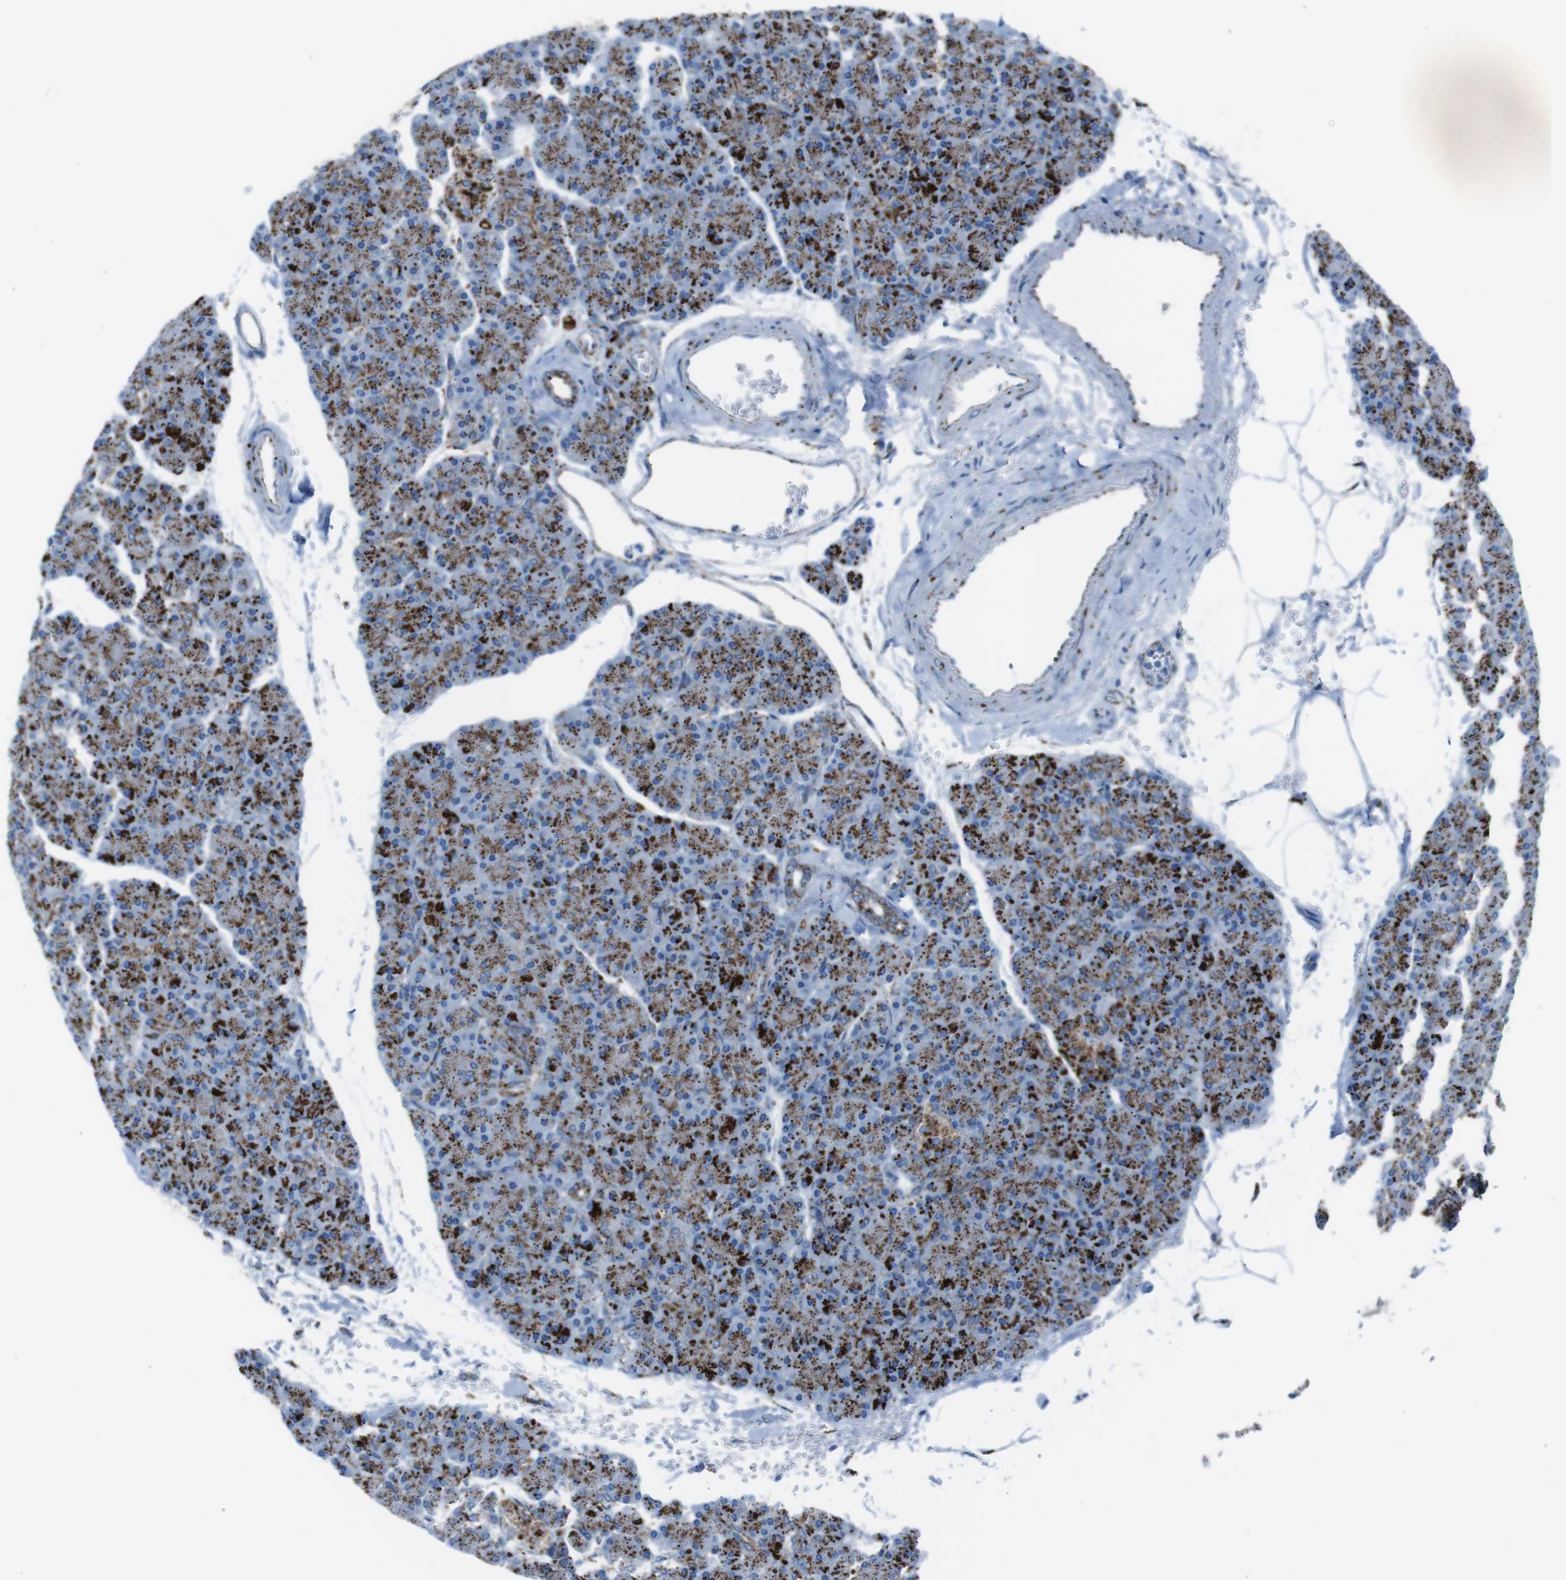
{"staining": {"intensity": "strong", "quantity": ">75%", "location": "cytoplasmic/membranous"}, "tissue": "pancreas", "cell_type": "Exocrine glandular cells", "image_type": "normal", "snomed": [{"axis": "morphology", "description": "Normal tissue, NOS"}, {"axis": "topography", "description": "Pancreas"}], "caption": "A high amount of strong cytoplasmic/membranous staining is appreciated in about >75% of exocrine glandular cells in unremarkable pancreas.", "gene": "SCARB2", "patient": {"sex": "female", "age": 43}}